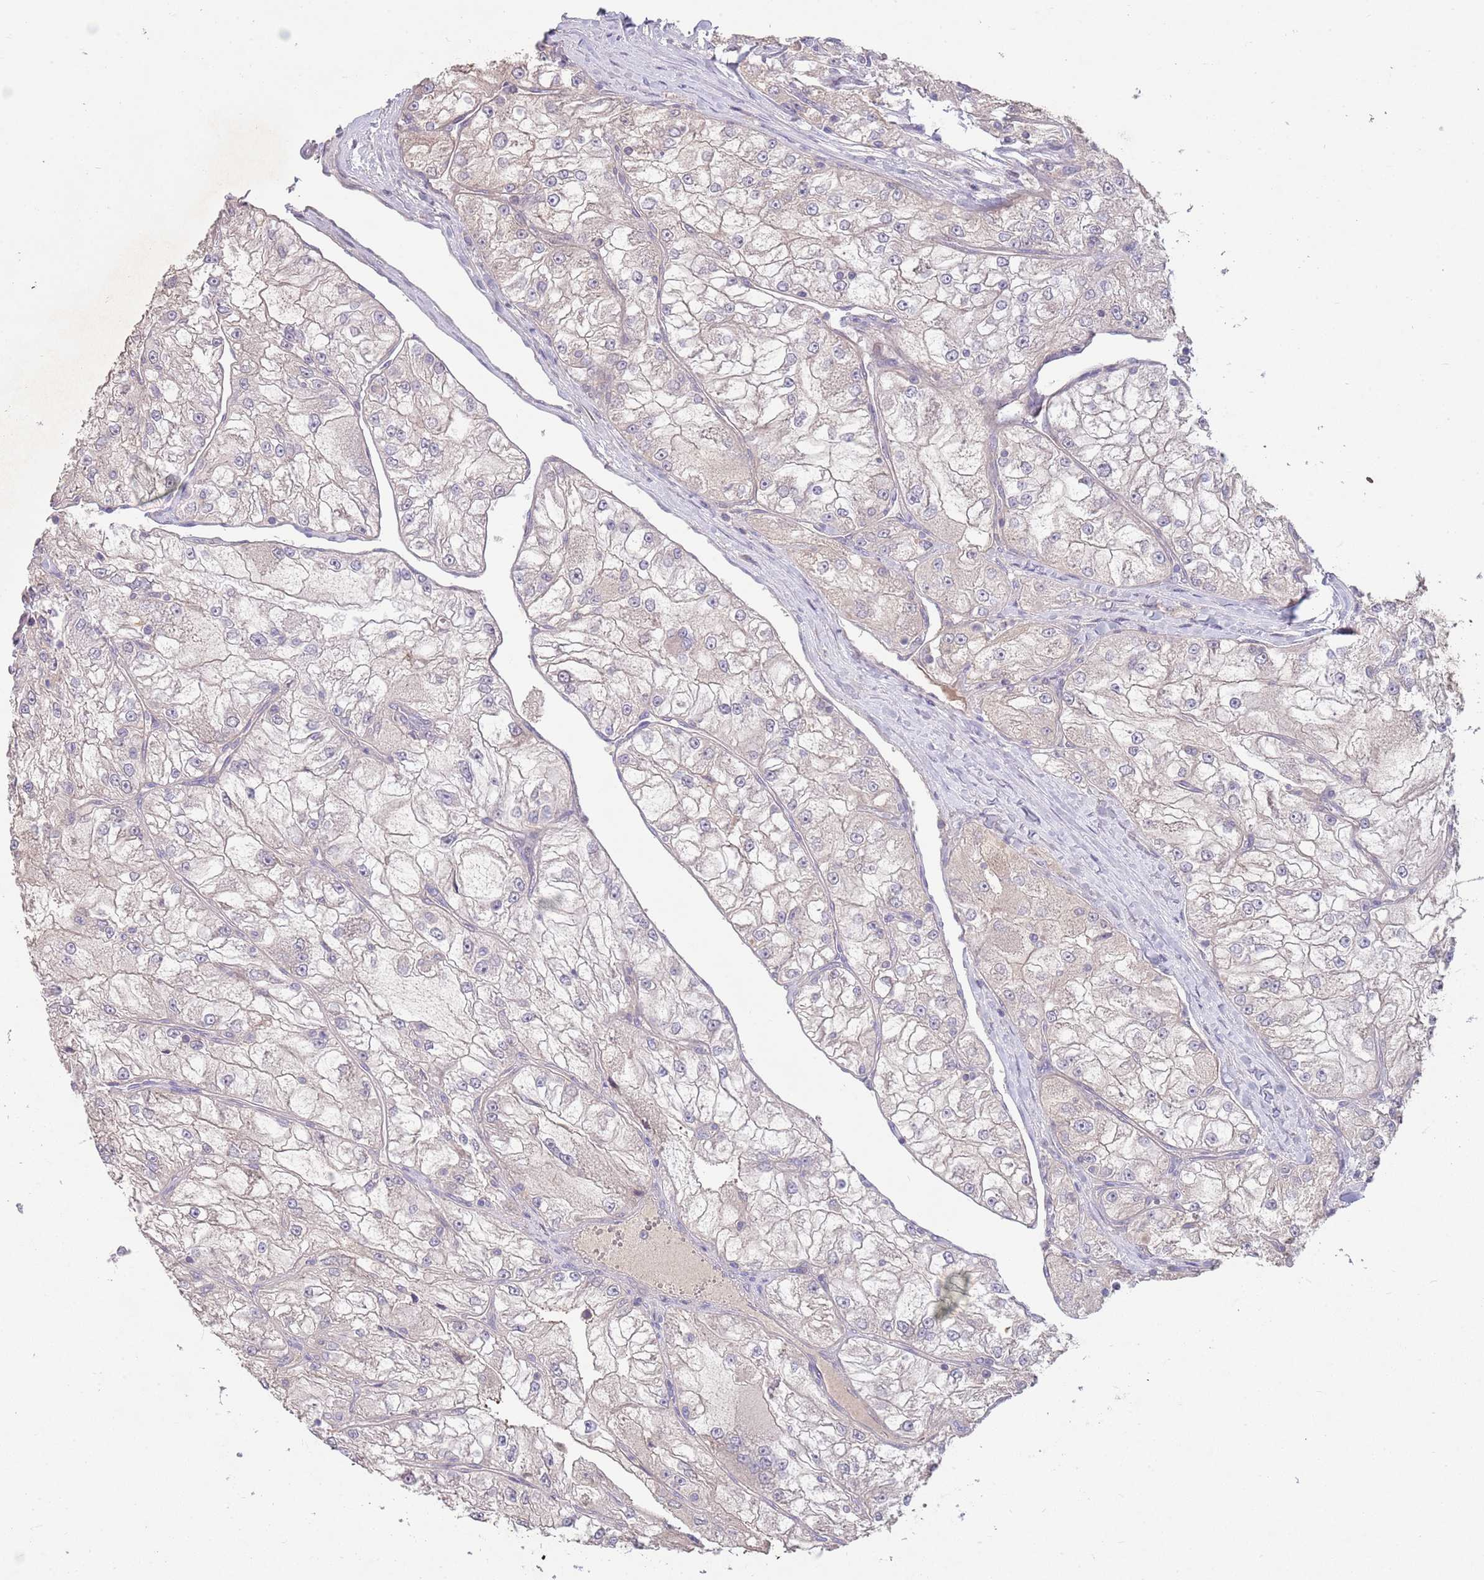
{"staining": {"intensity": "negative", "quantity": "none", "location": "none"}, "tissue": "renal cancer", "cell_type": "Tumor cells", "image_type": "cancer", "snomed": [{"axis": "morphology", "description": "Adenocarcinoma, NOS"}, {"axis": "topography", "description": "Kidney"}], "caption": "Tumor cells are negative for brown protein staining in adenocarcinoma (renal).", "gene": "MEI1", "patient": {"sex": "female", "age": 72}}